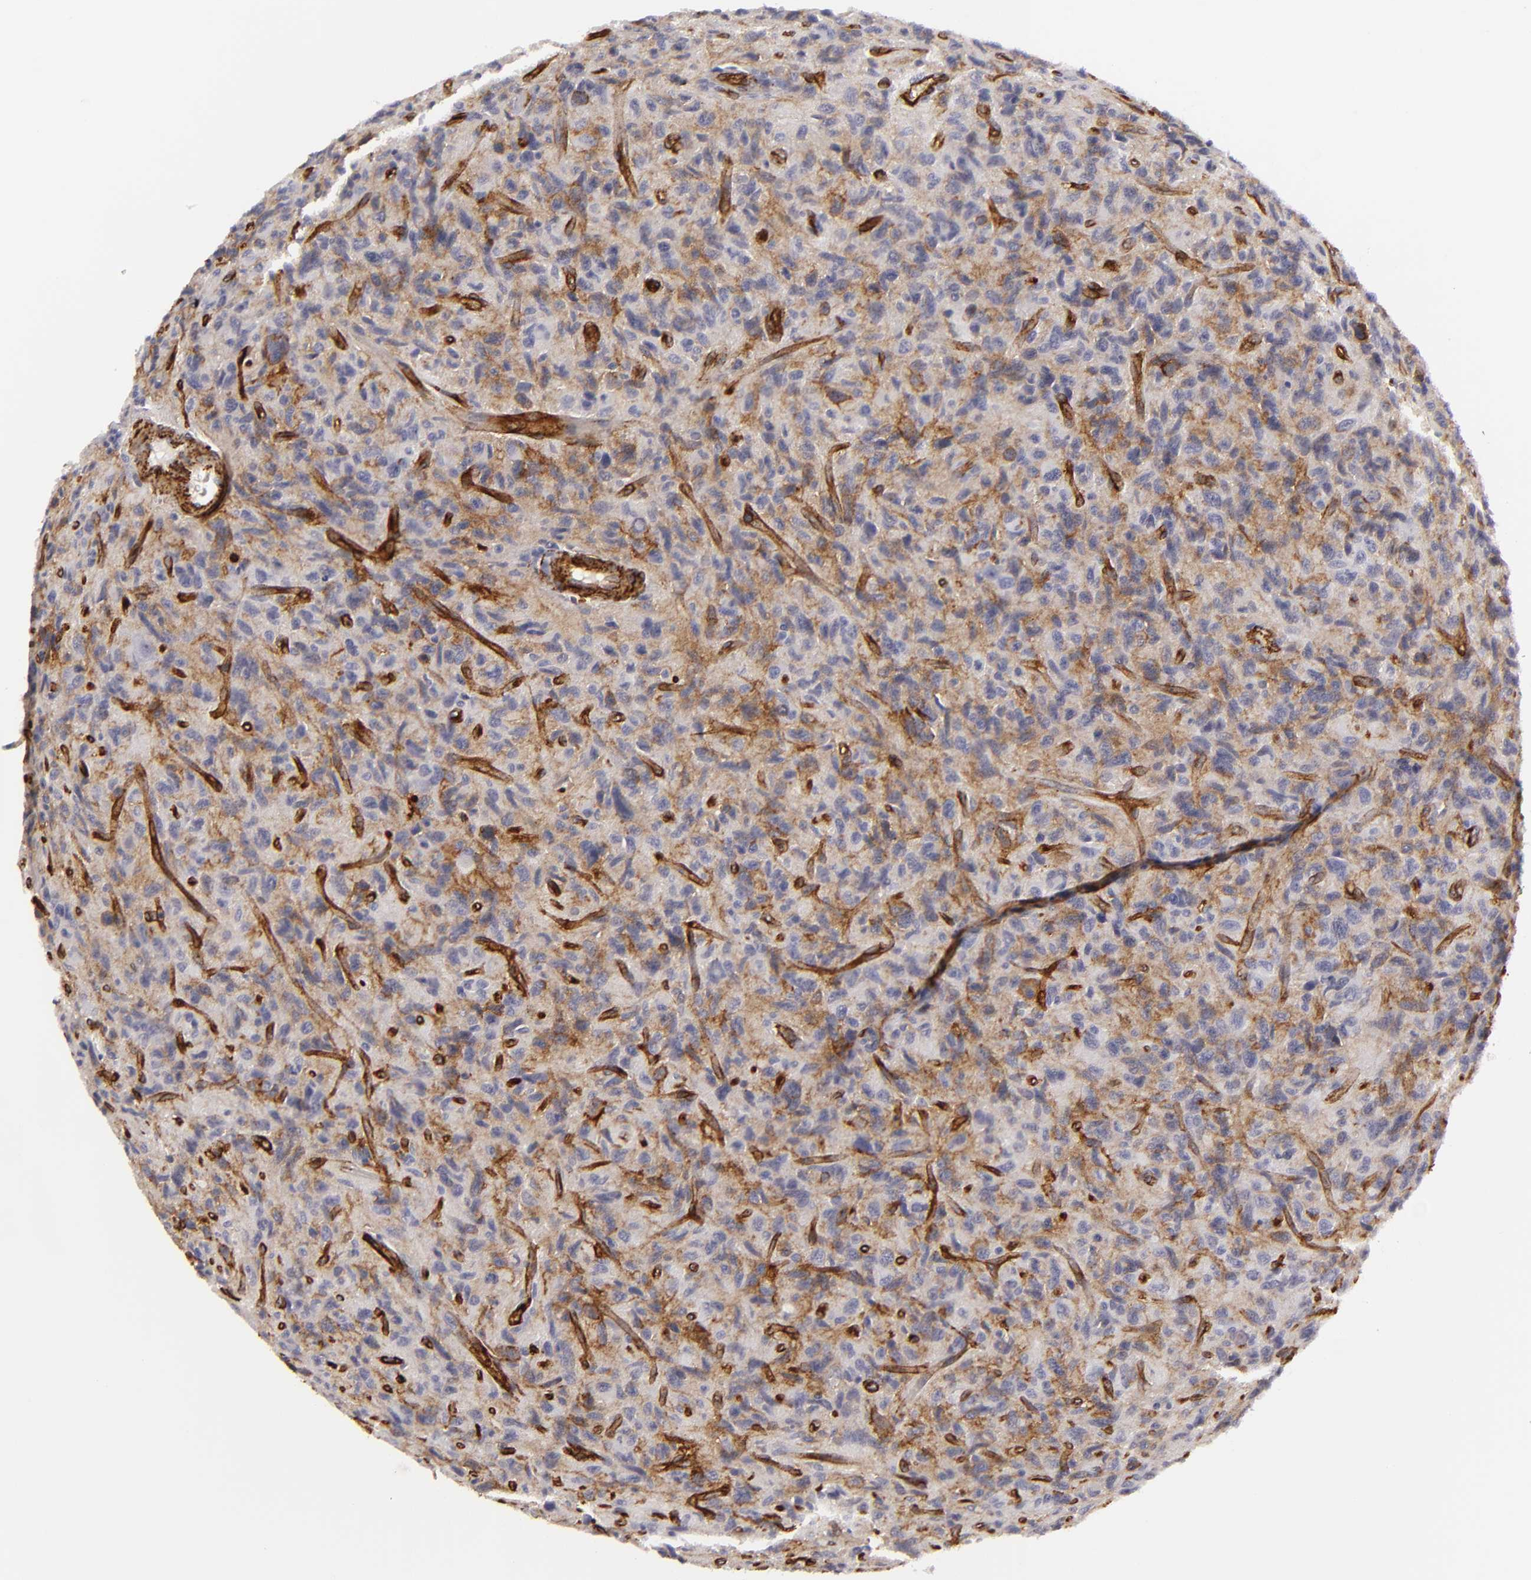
{"staining": {"intensity": "moderate", "quantity": "25%-75%", "location": "cytoplasmic/membranous"}, "tissue": "glioma", "cell_type": "Tumor cells", "image_type": "cancer", "snomed": [{"axis": "morphology", "description": "Glioma, malignant, High grade"}, {"axis": "topography", "description": "Brain"}], "caption": "Protein analysis of high-grade glioma (malignant) tissue shows moderate cytoplasmic/membranous staining in approximately 25%-75% of tumor cells. Nuclei are stained in blue.", "gene": "MCAM", "patient": {"sex": "female", "age": 60}}